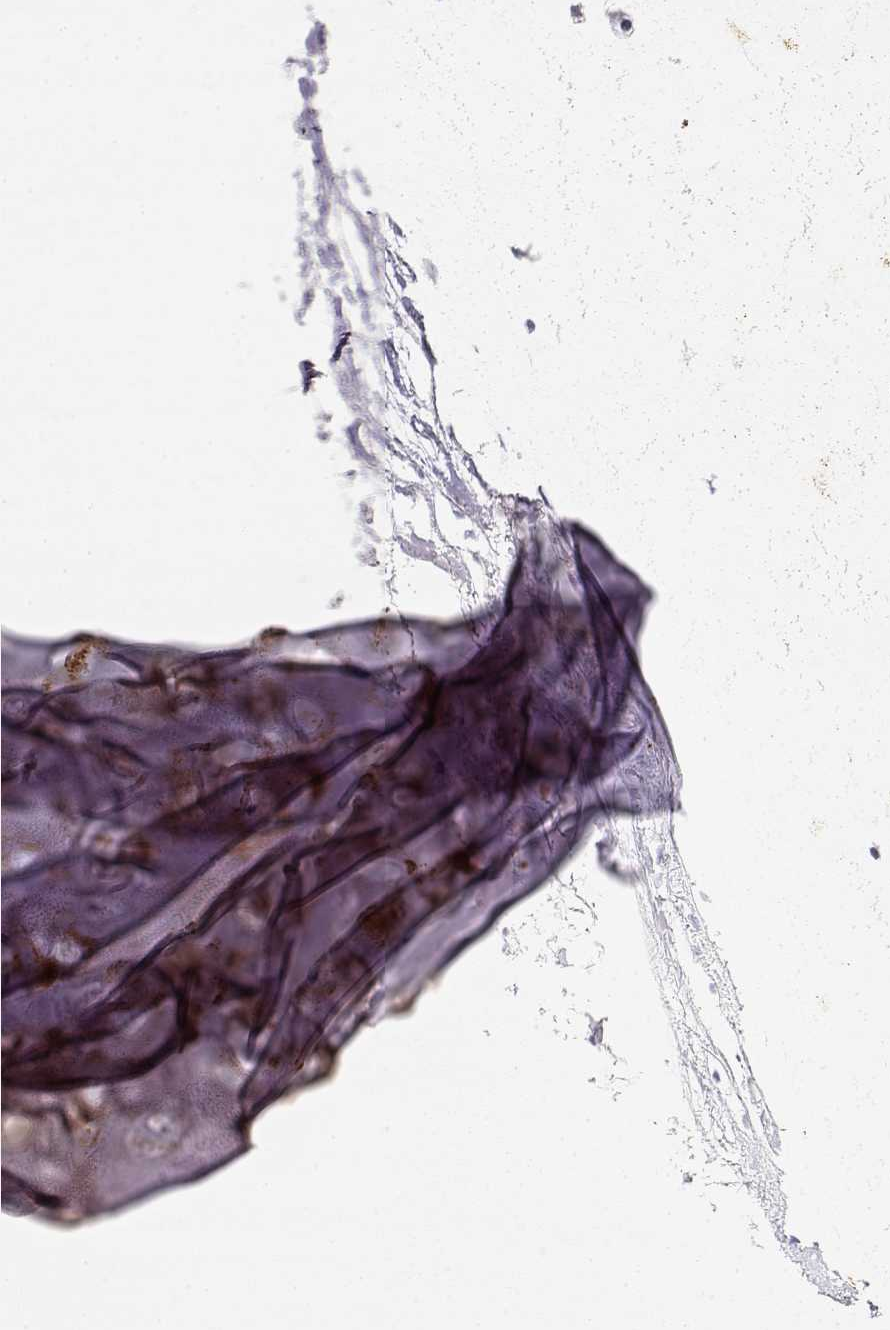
{"staining": {"intensity": "moderate", "quantity": "25%-75%", "location": "cytoplasmic/membranous"}, "tissue": "soft tissue", "cell_type": "Chondrocytes", "image_type": "normal", "snomed": [{"axis": "morphology", "description": "Normal tissue, NOS"}, {"axis": "topography", "description": "Cartilage tissue"}, {"axis": "topography", "description": "Bronchus"}], "caption": "Soft tissue stained with a brown dye demonstrates moderate cytoplasmic/membranous positive positivity in approximately 25%-75% of chondrocytes.", "gene": "TTC26", "patient": {"sex": "male", "age": 58}}